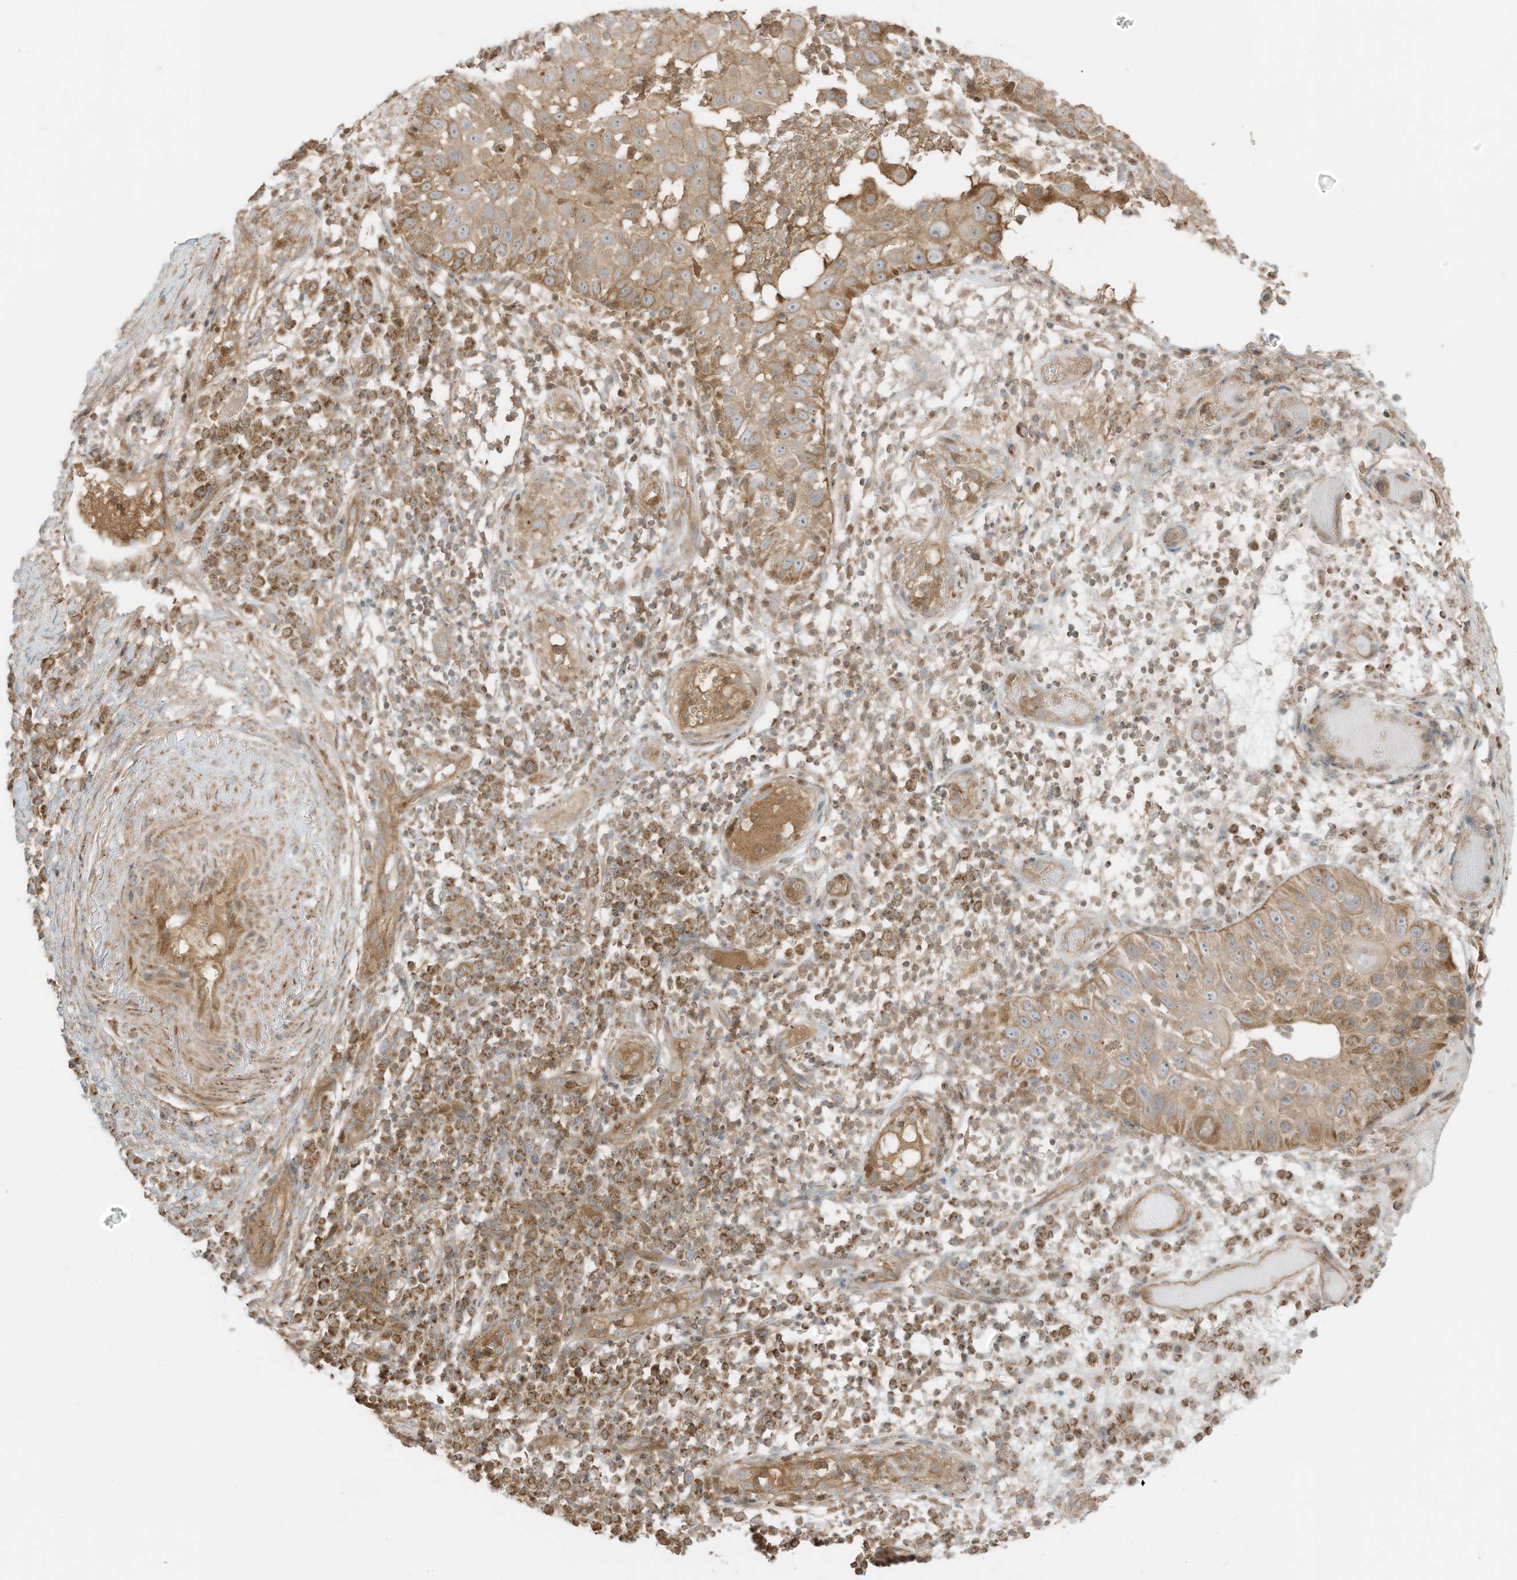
{"staining": {"intensity": "moderate", "quantity": "25%-75%", "location": "cytoplasmic/membranous"}, "tissue": "skin cancer", "cell_type": "Tumor cells", "image_type": "cancer", "snomed": [{"axis": "morphology", "description": "Squamous cell carcinoma, NOS"}, {"axis": "topography", "description": "Skin"}], "caption": "About 25%-75% of tumor cells in skin squamous cell carcinoma reveal moderate cytoplasmic/membranous protein staining as visualized by brown immunohistochemical staining.", "gene": "SLC25A12", "patient": {"sex": "female", "age": 44}}